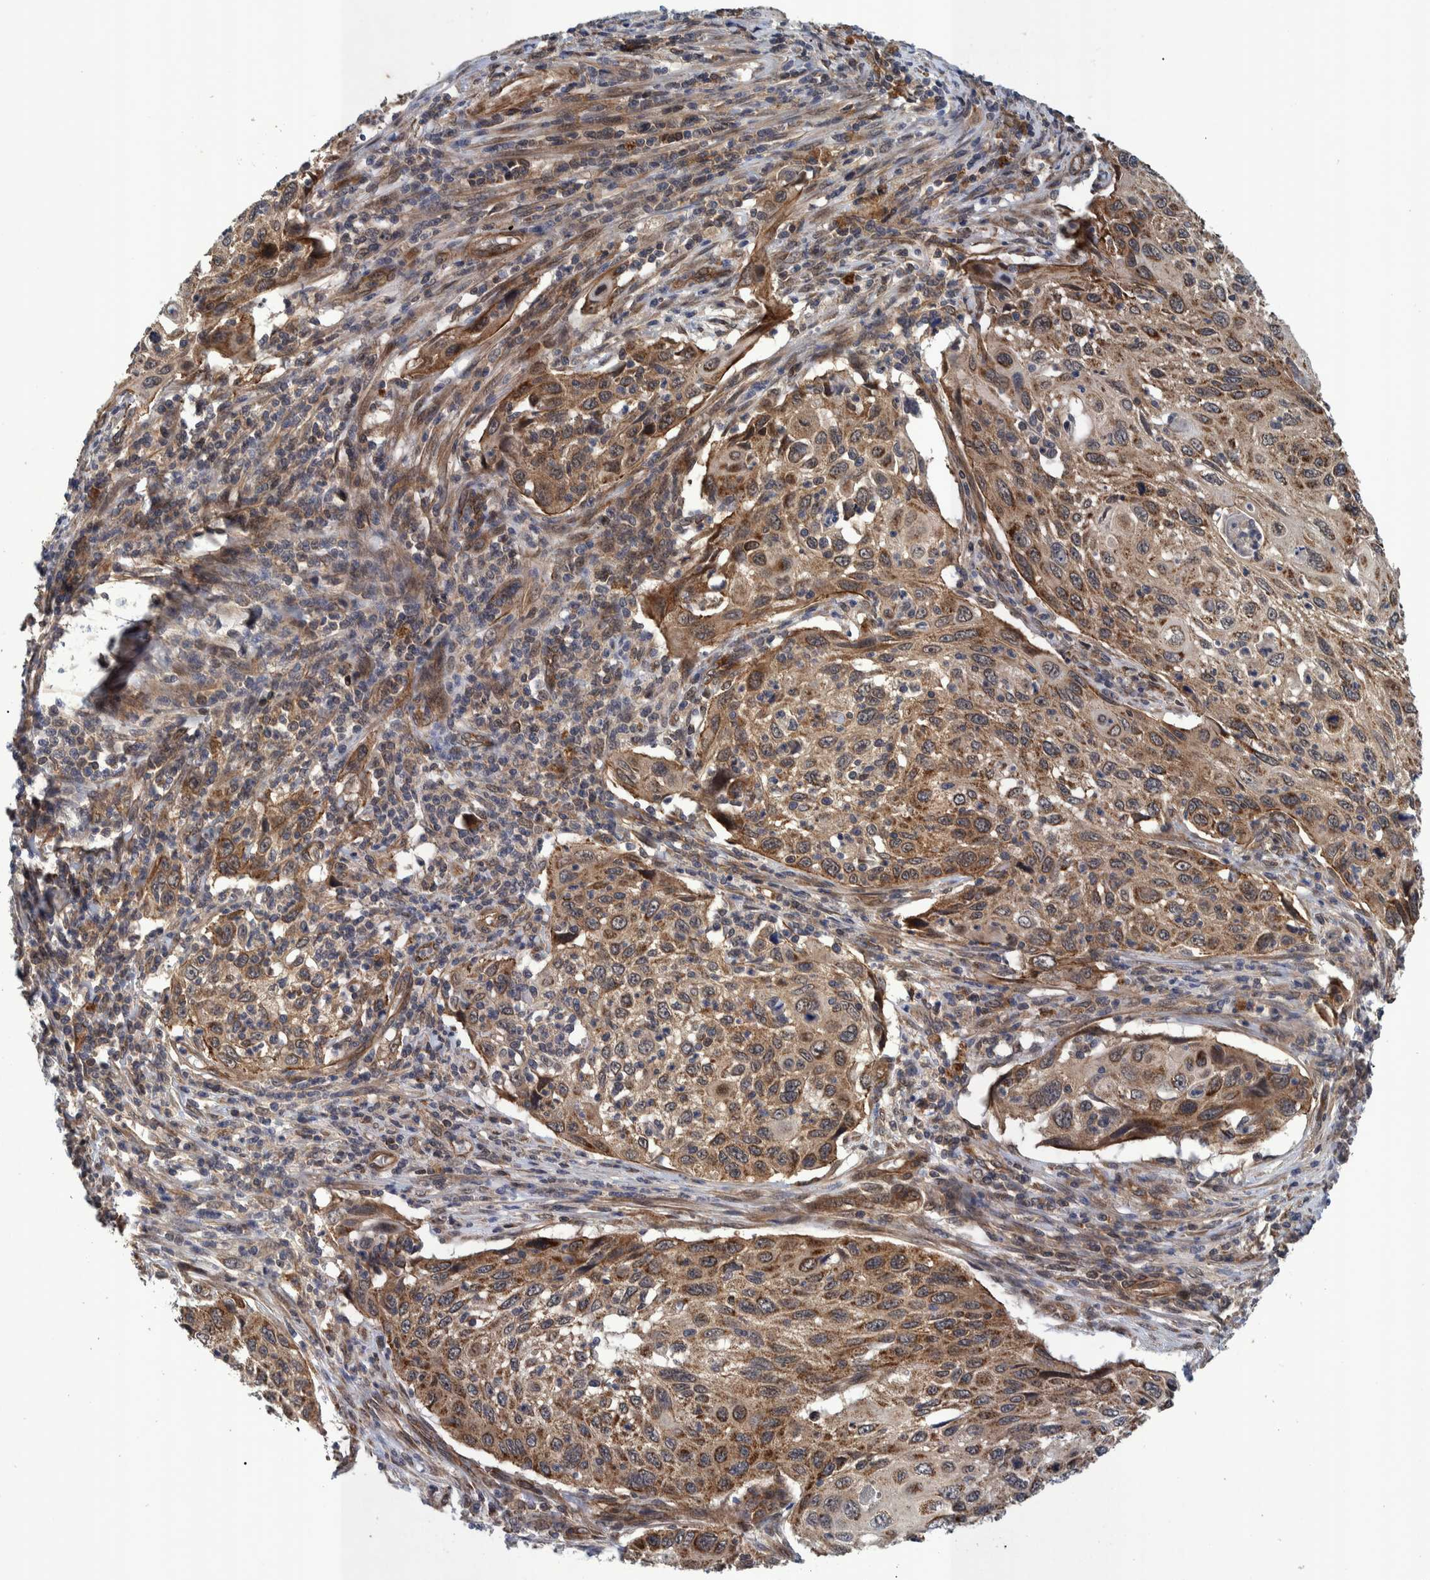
{"staining": {"intensity": "moderate", "quantity": ">75%", "location": "cytoplasmic/membranous"}, "tissue": "cervical cancer", "cell_type": "Tumor cells", "image_type": "cancer", "snomed": [{"axis": "morphology", "description": "Squamous cell carcinoma, NOS"}, {"axis": "topography", "description": "Cervix"}], "caption": "Brown immunohistochemical staining in human cervical squamous cell carcinoma reveals moderate cytoplasmic/membranous expression in approximately >75% of tumor cells. (brown staining indicates protein expression, while blue staining denotes nuclei).", "gene": "MRPS7", "patient": {"sex": "female", "age": 70}}